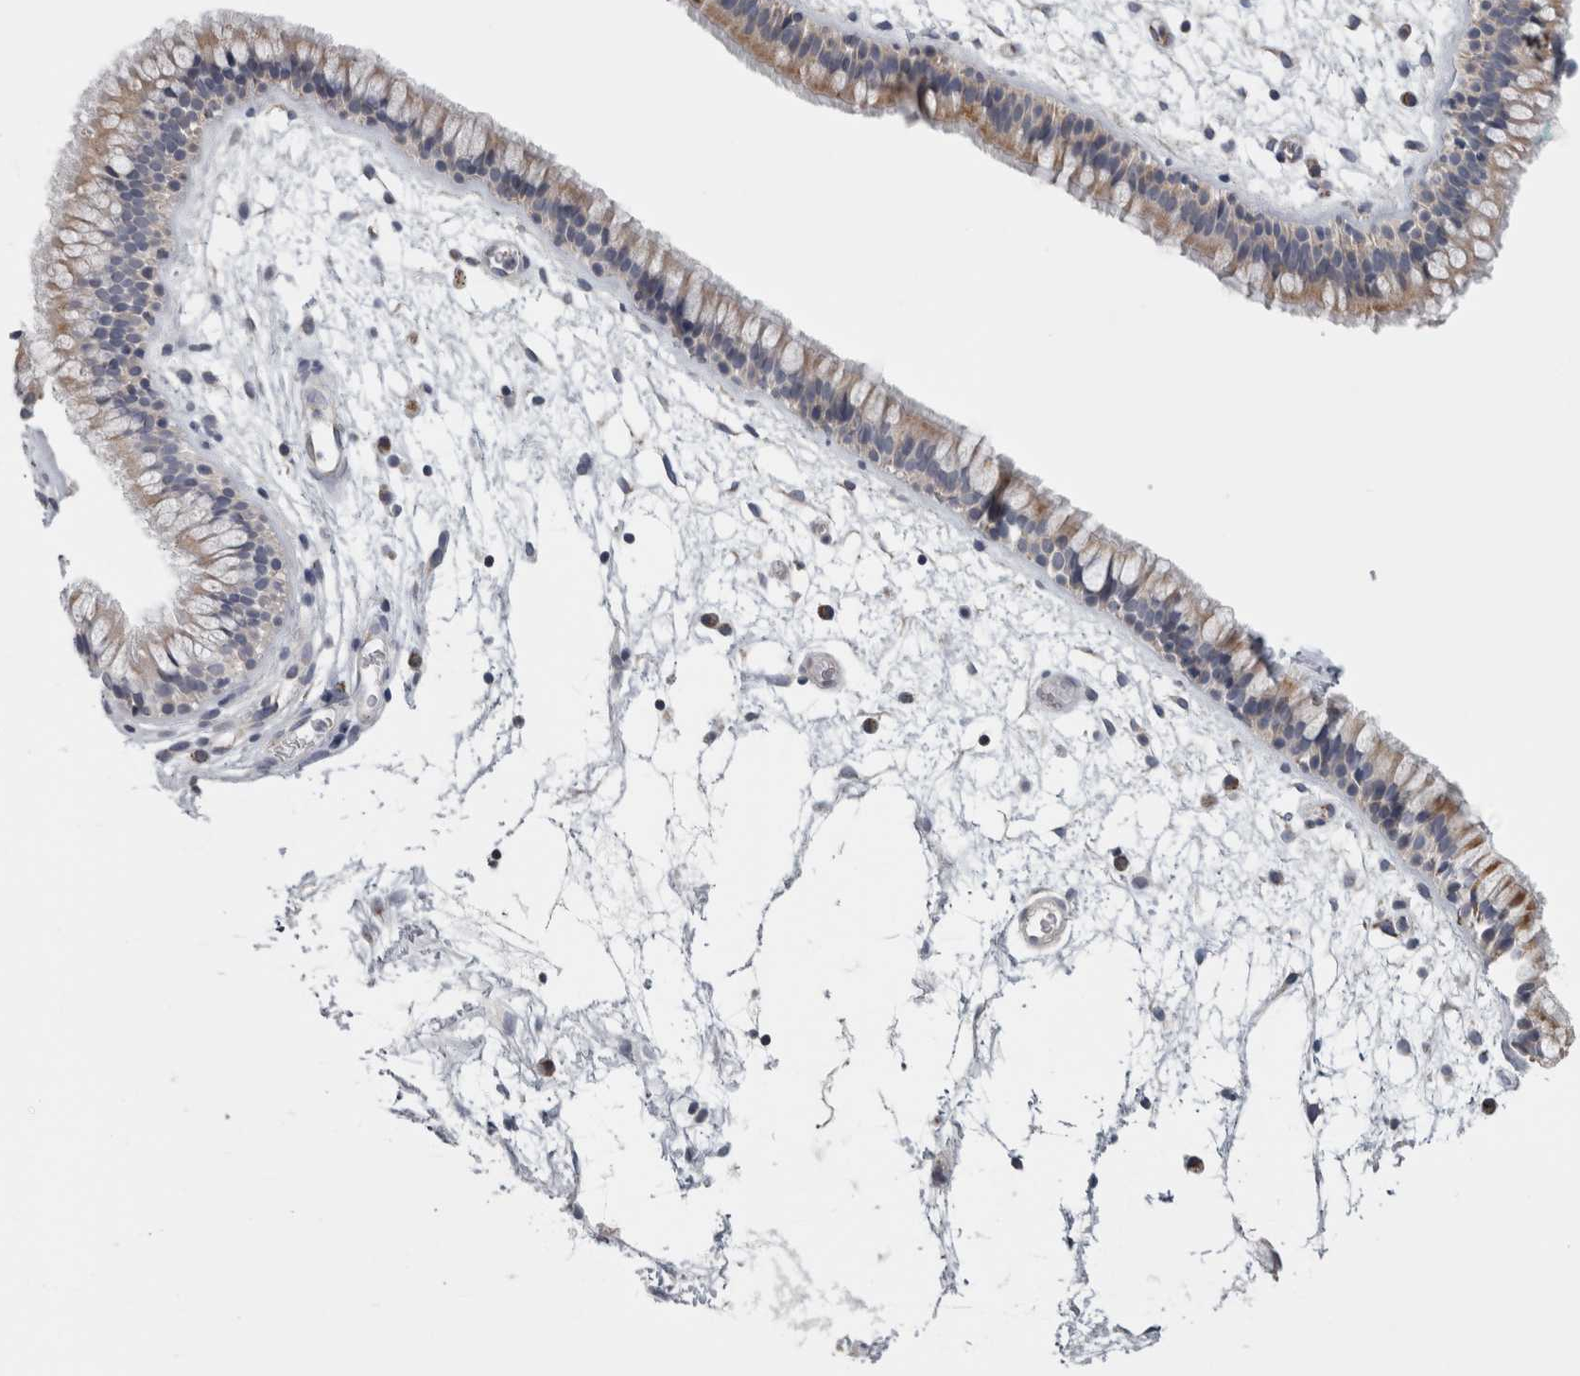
{"staining": {"intensity": "moderate", "quantity": ">75%", "location": "cytoplasmic/membranous"}, "tissue": "nasopharynx", "cell_type": "Respiratory epithelial cells", "image_type": "normal", "snomed": [{"axis": "morphology", "description": "Normal tissue, NOS"}, {"axis": "morphology", "description": "Inflammation, NOS"}, {"axis": "topography", "description": "Nasopharynx"}], "caption": "Nasopharynx stained with DAB (3,3'-diaminobenzidine) IHC displays medium levels of moderate cytoplasmic/membranous positivity in about >75% of respiratory epithelial cells.", "gene": "TCAP", "patient": {"sex": "male", "age": 48}}